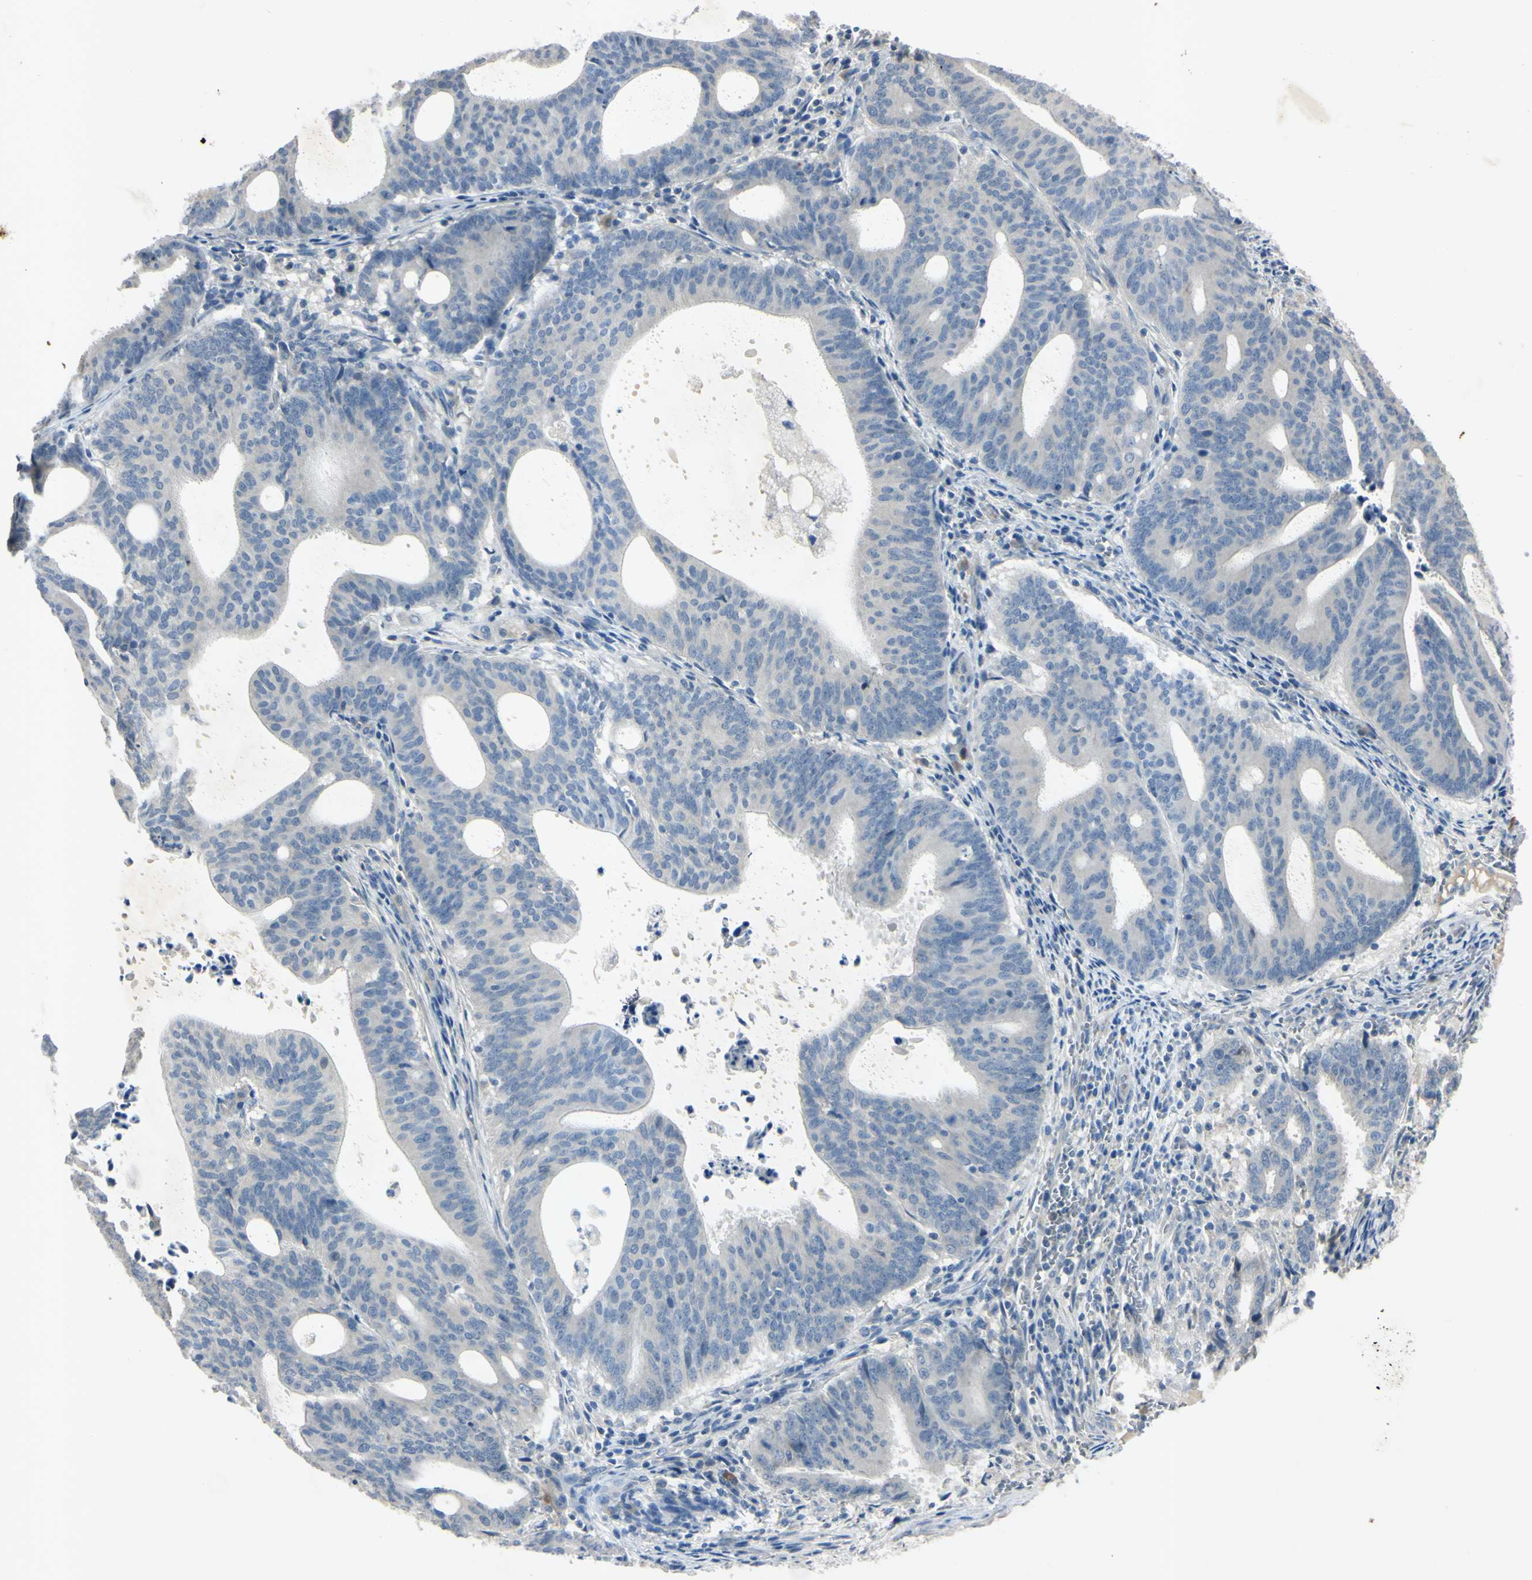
{"staining": {"intensity": "negative", "quantity": "none", "location": "none"}, "tissue": "endometrial cancer", "cell_type": "Tumor cells", "image_type": "cancer", "snomed": [{"axis": "morphology", "description": "Adenocarcinoma, NOS"}, {"axis": "topography", "description": "Uterus"}], "caption": "DAB (3,3'-diaminobenzidine) immunohistochemical staining of endometrial cancer demonstrates no significant staining in tumor cells.", "gene": "AATK", "patient": {"sex": "female", "age": 83}}